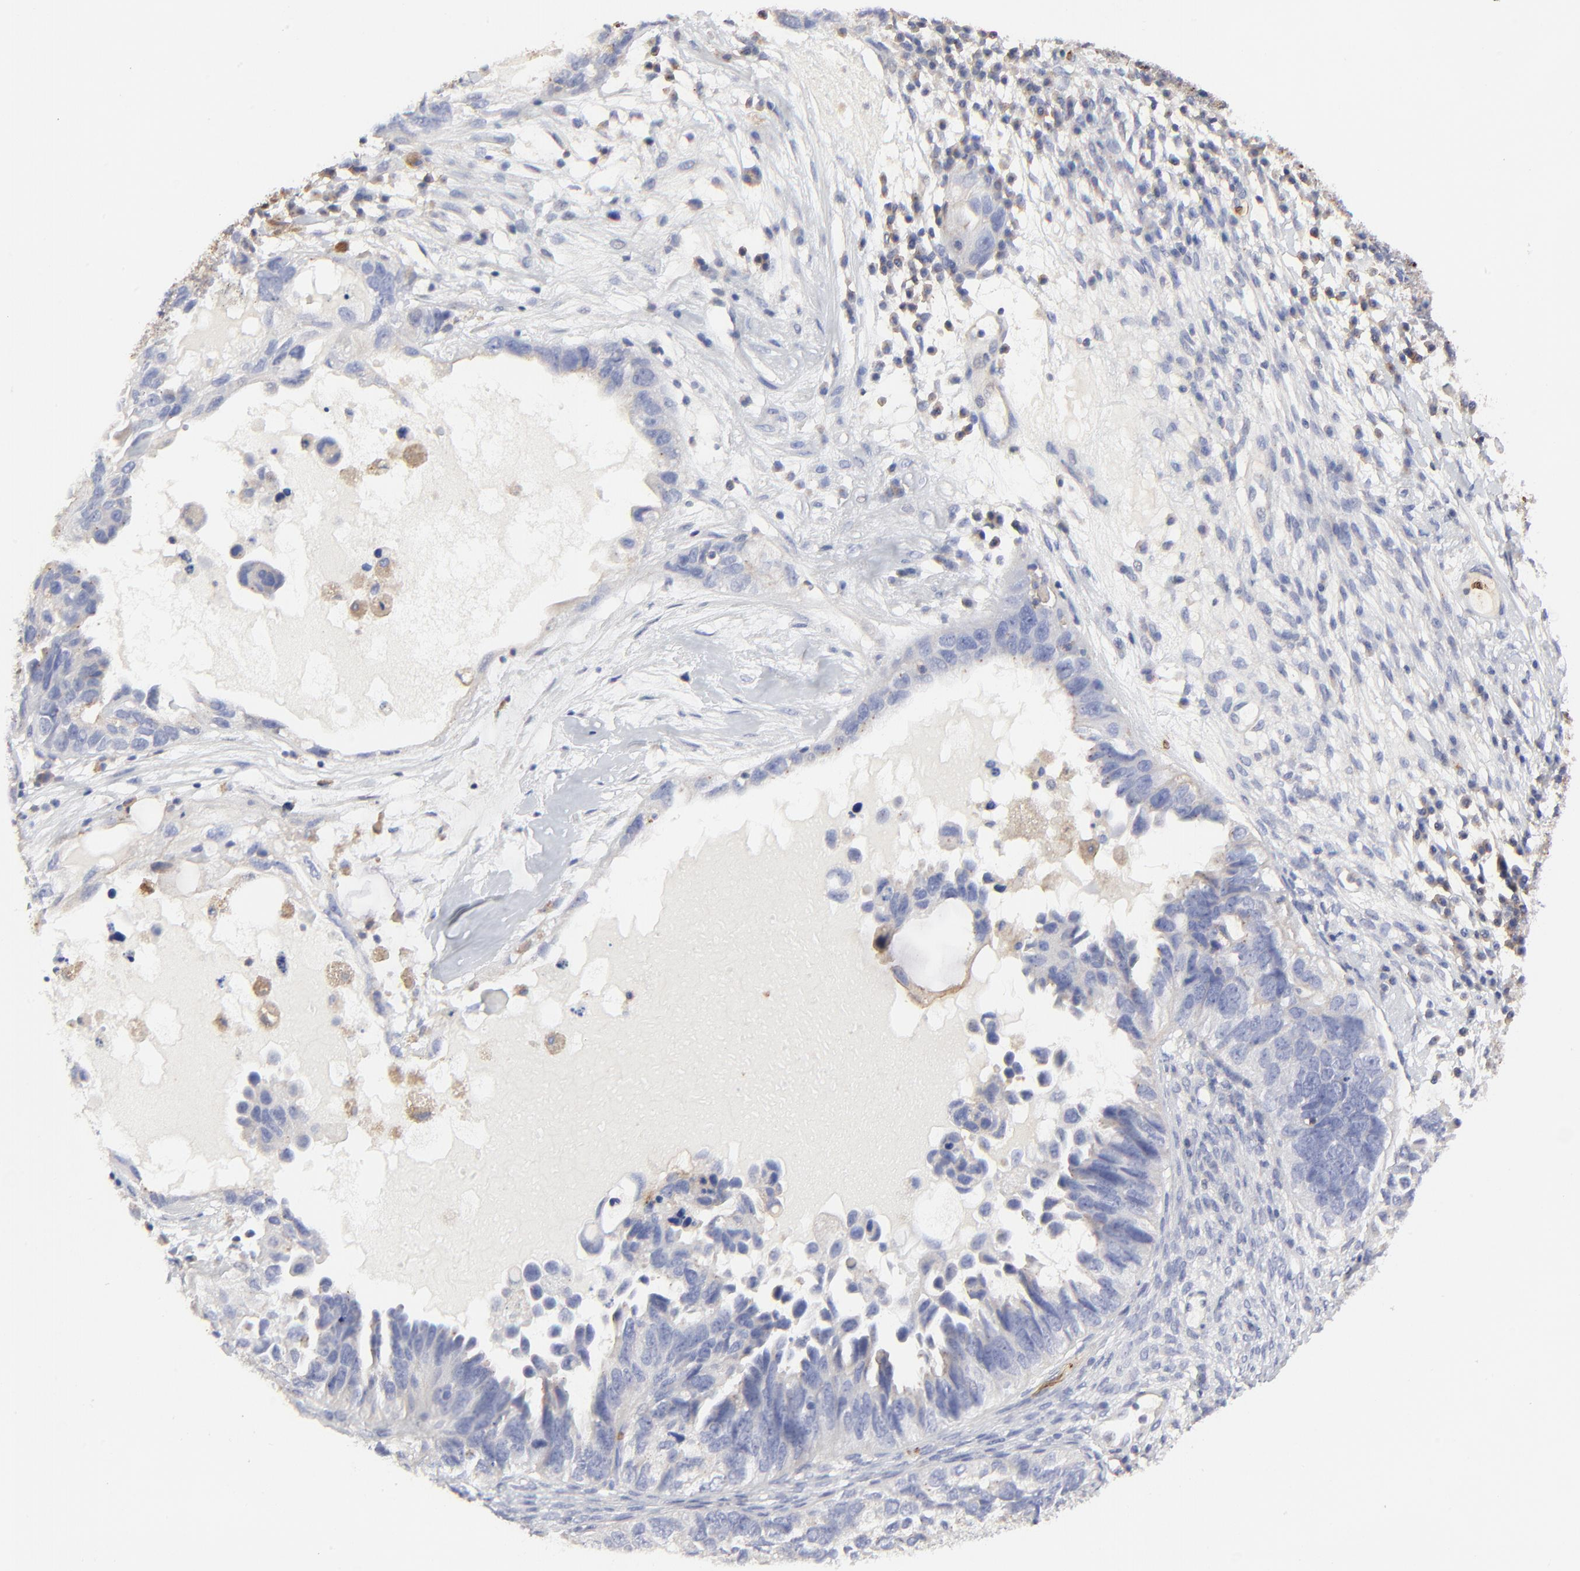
{"staining": {"intensity": "negative", "quantity": "none", "location": "none"}, "tissue": "ovarian cancer", "cell_type": "Tumor cells", "image_type": "cancer", "snomed": [{"axis": "morphology", "description": "Cystadenocarcinoma, serous, NOS"}, {"axis": "topography", "description": "Ovary"}], "caption": "DAB (3,3'-diaminobenzidine) immunohistochemical staining of human ovarian cancer (serous cystadenocarcinoma) demonstrates no significant expression in tumor cells.", "gene": "PAG1", "patient": {"sex": "female", "age": 82}}